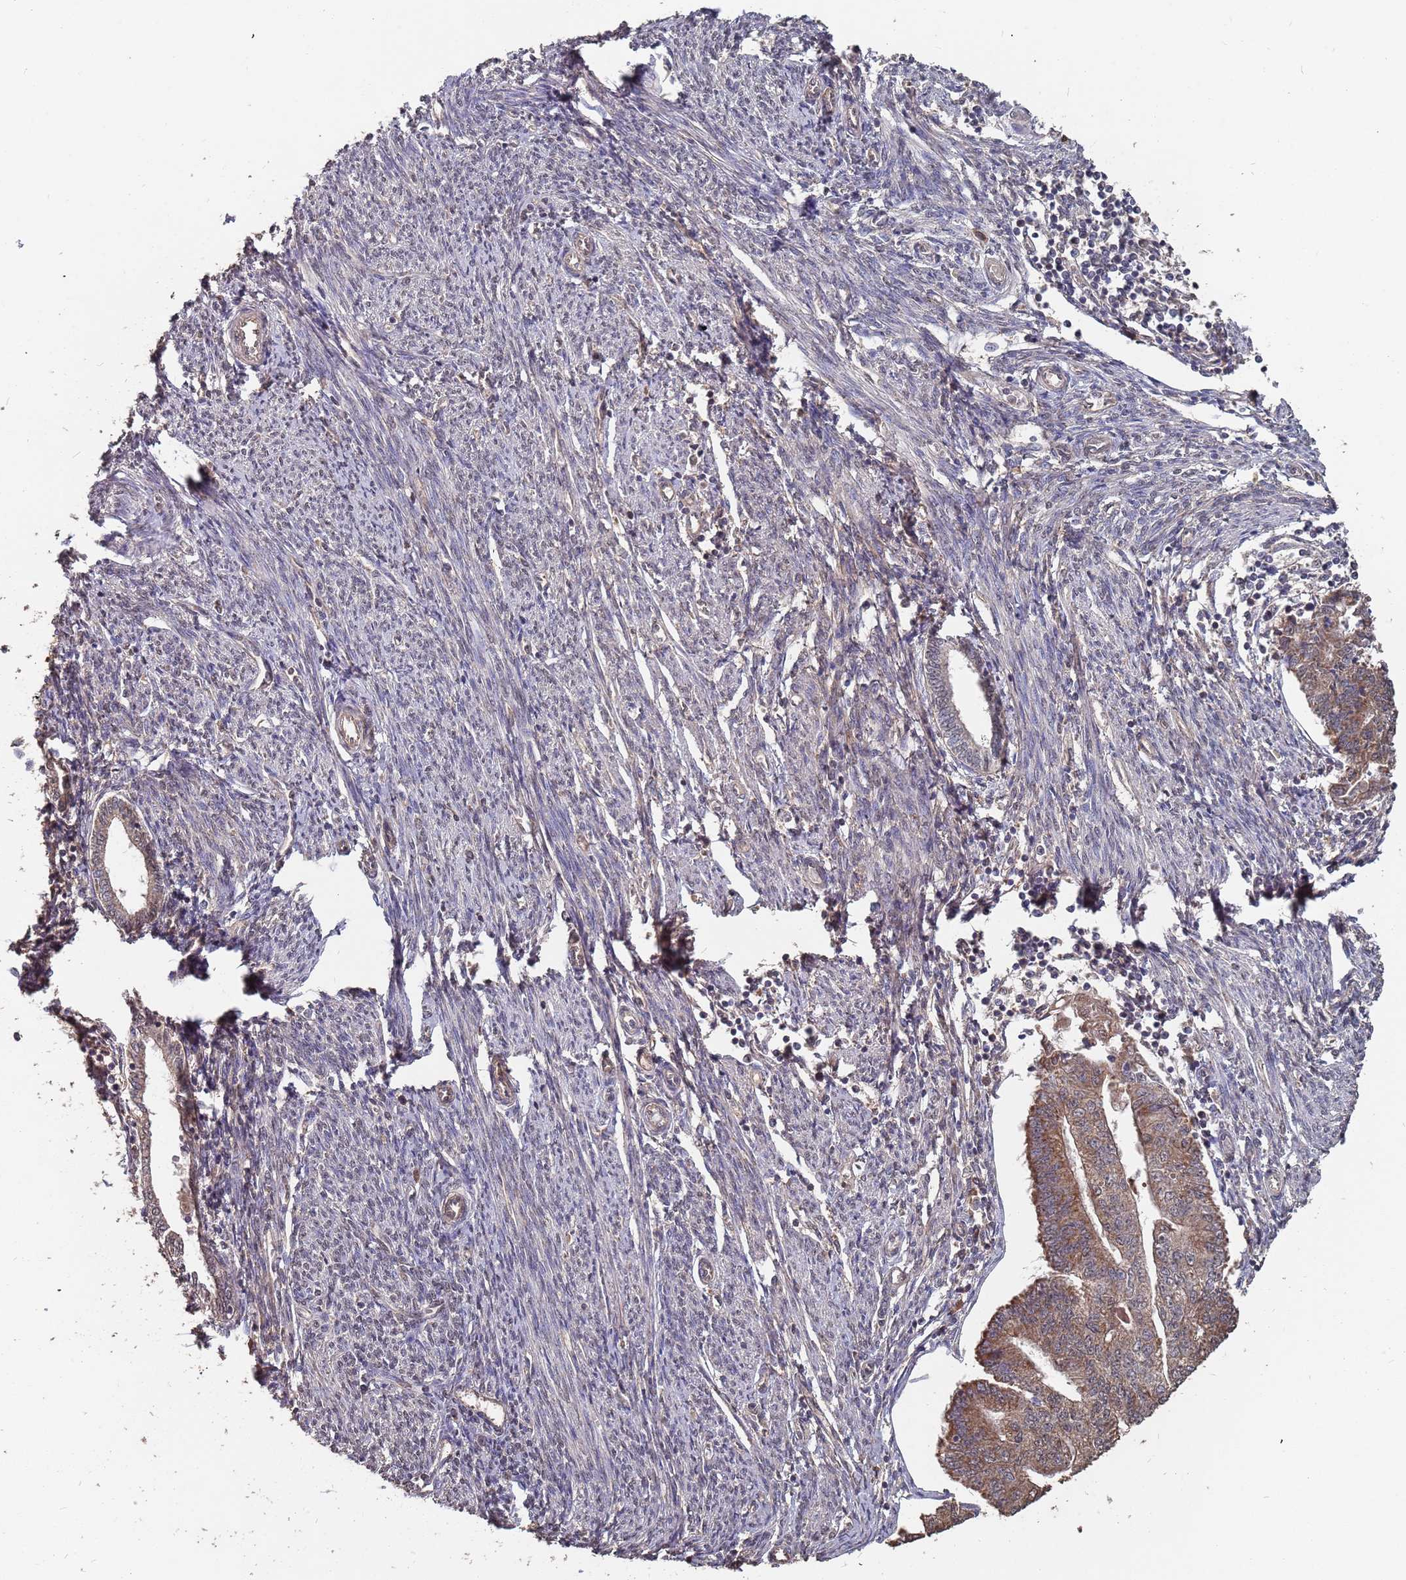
{"staining": {"intensity": "moderate", "quantity": "25%-75%", "location": "cytoplasmic/membranous"}, "tissue": "endometrial cancer", "cell_type": "Tumor cells", "image_type": "cancer", "snomed": [{"axis": "morphology", "description": "Adenocarcinoma, NOS"}, {"axis": "topography", "description": "Endometrium"}], "caption": "Immunohistochemistry (IHC) histopathology image of neoplastic tissue: endometrial cancer stained using immunohistochemistry demonstrates medium levels of moderate protein expression localized specifically in the cytoplasmic/membranous of tumor cells, appearing as a cytoplasmic/membranous brown color.", "gene": "PRORP", "patient": {"sex": "female", "age": 56}}